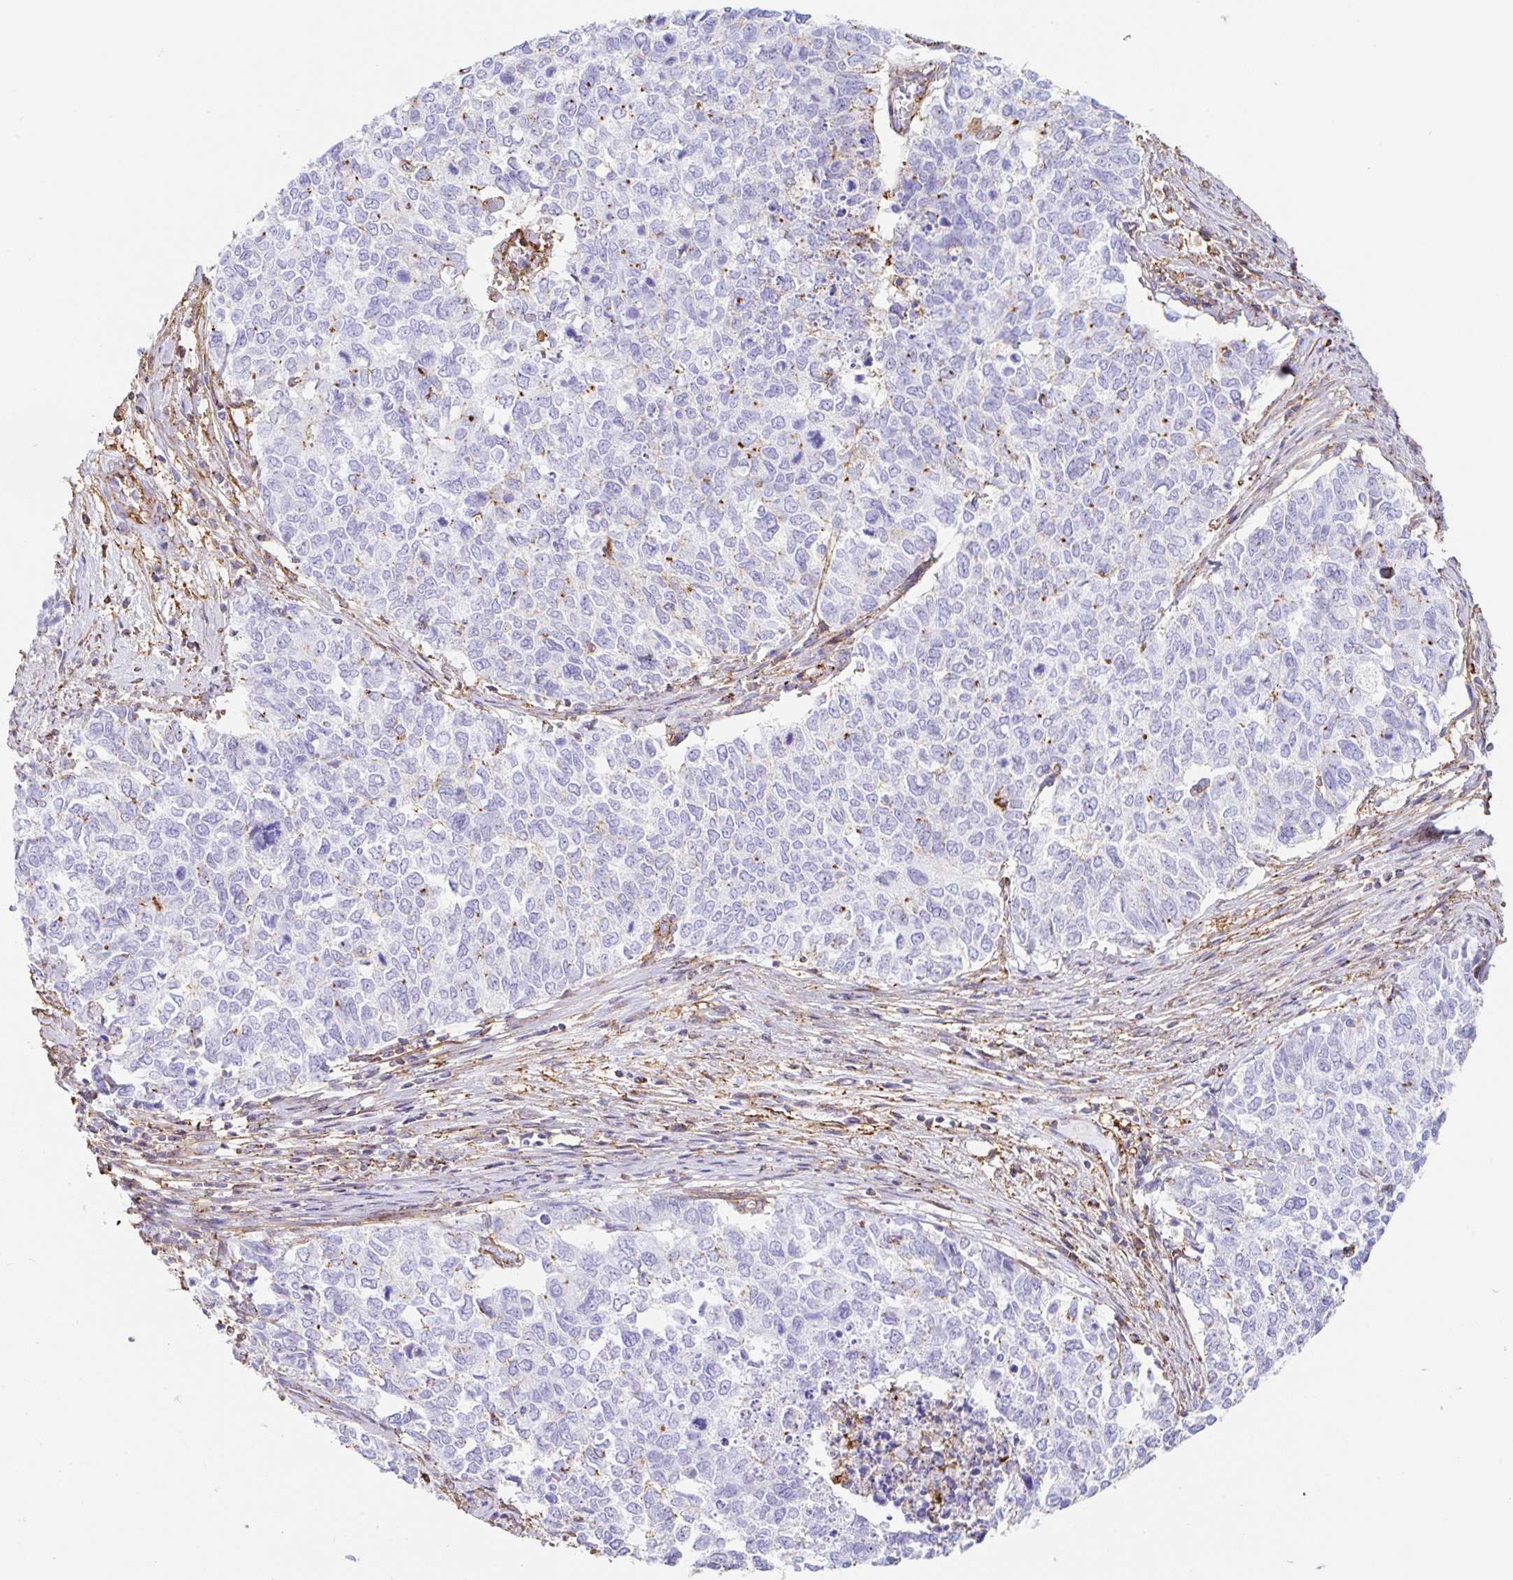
{"staining": {"intensity": "negative", "quantity": "none", "location": "none"}, "tissue": "cervical cancer", "cell_type": "Tumor cells", "image_type": "cancer", "snomed": [{"axis": "morphology", "description": "Adenocarcinoma, NOS"}, {"axis": "topography", "description": "Cervix"}], "caption": "This micrograph is of adenocarcinoma (cervical) stained with immunohistochemistry (IHC) to label a protein in brown with the nuclei are counter-stained blue. There is no expression in tumor cells. Nuclei are stained in blue.", "gene": "MTTP", "patient": {"sex": "female", "age": 63}}